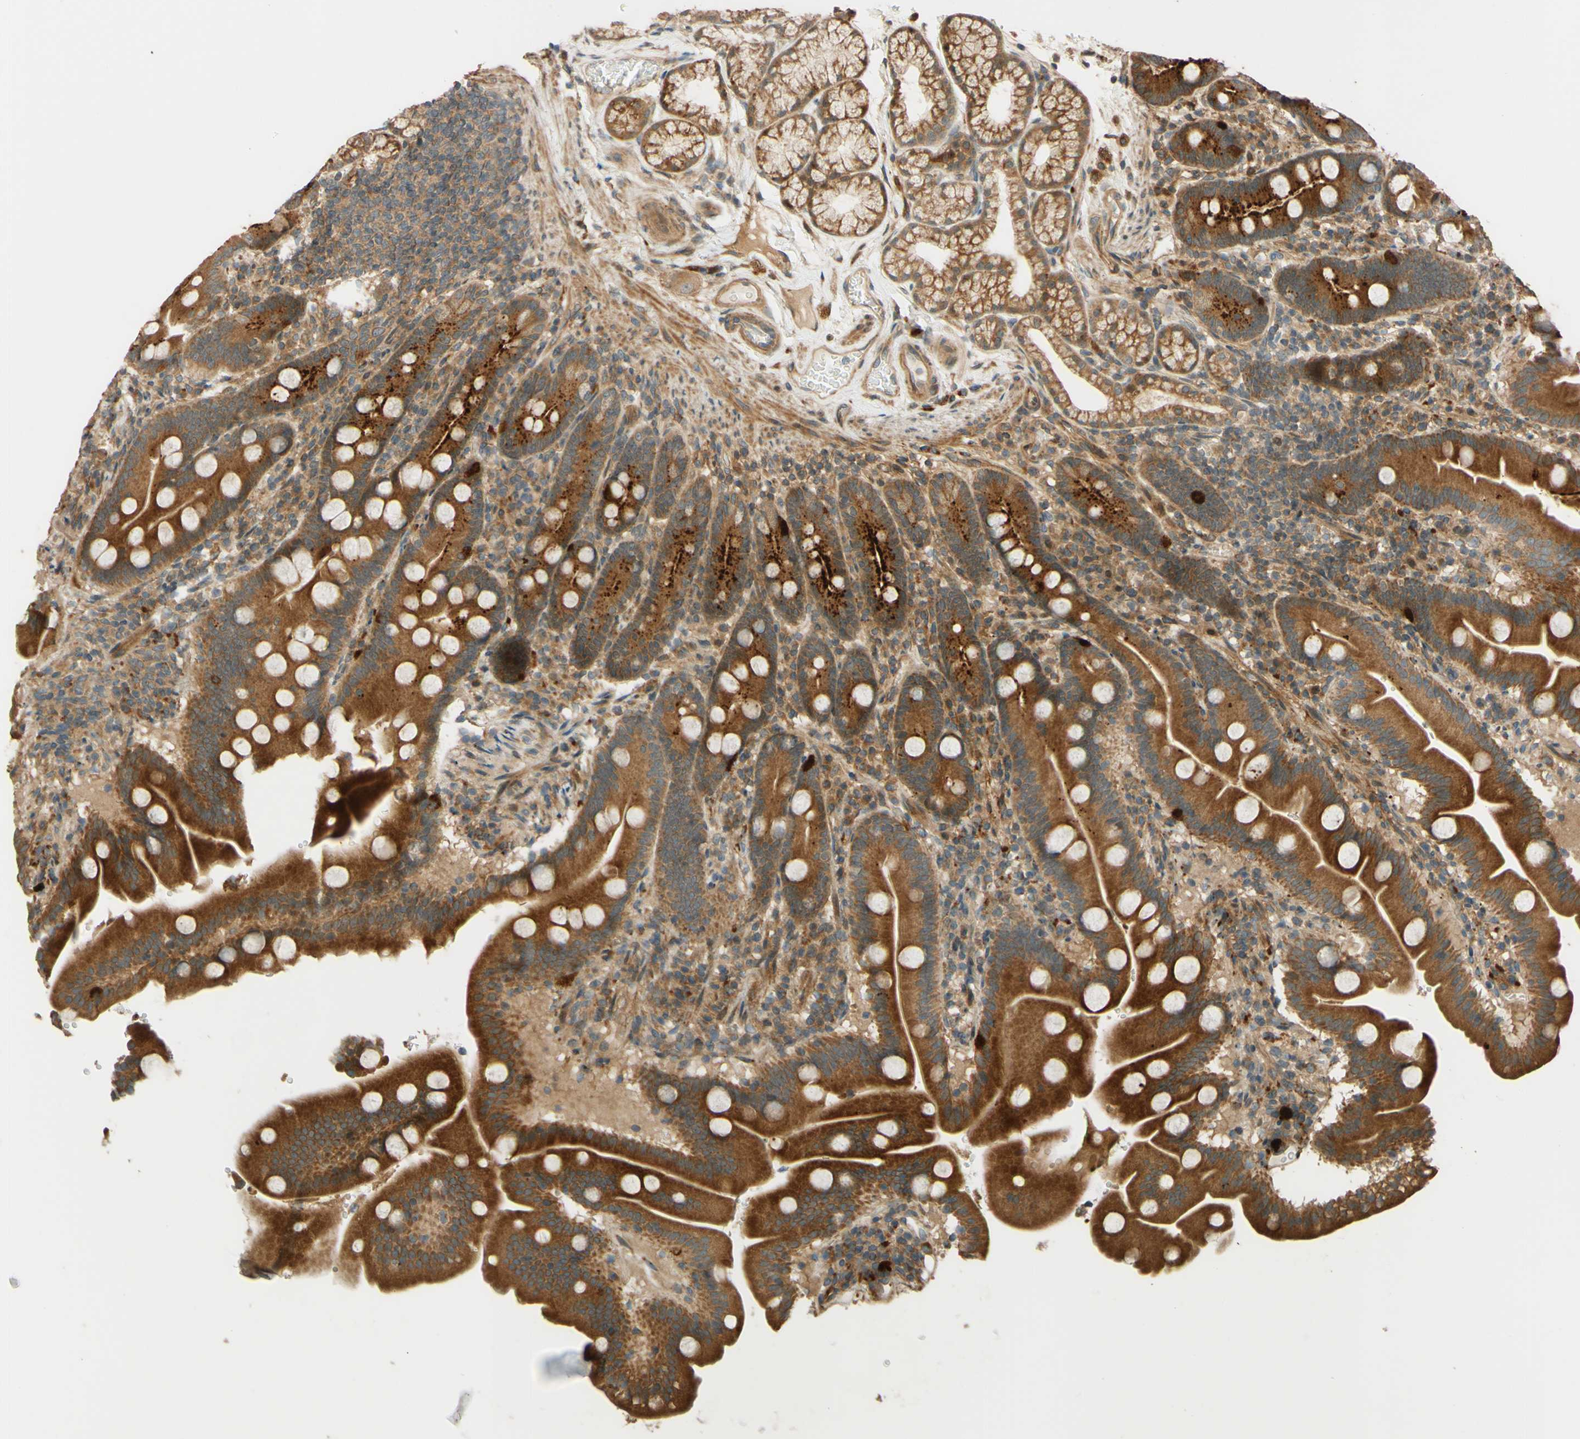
{"staining": {"intensity": "moderate", "quantity": ">75%", "location": "cytoplasmic/membranous"}, "tissue": "duodenum", "cell_type": "Glandular cells", "image_type": "normal", "snomed": [{"axis": "morphology", "description": "Normal tissue, NOS"}, {"axis": "topography", "description": "Duodenum"}], "caption": "Protein analysis of unremarkable duodenum reveals moderate cytoplasmic/membranous staining in approximately >75% of glandular cells.", "gene": "RNF19A", "patient": {"sex": "male", "age": 54}}